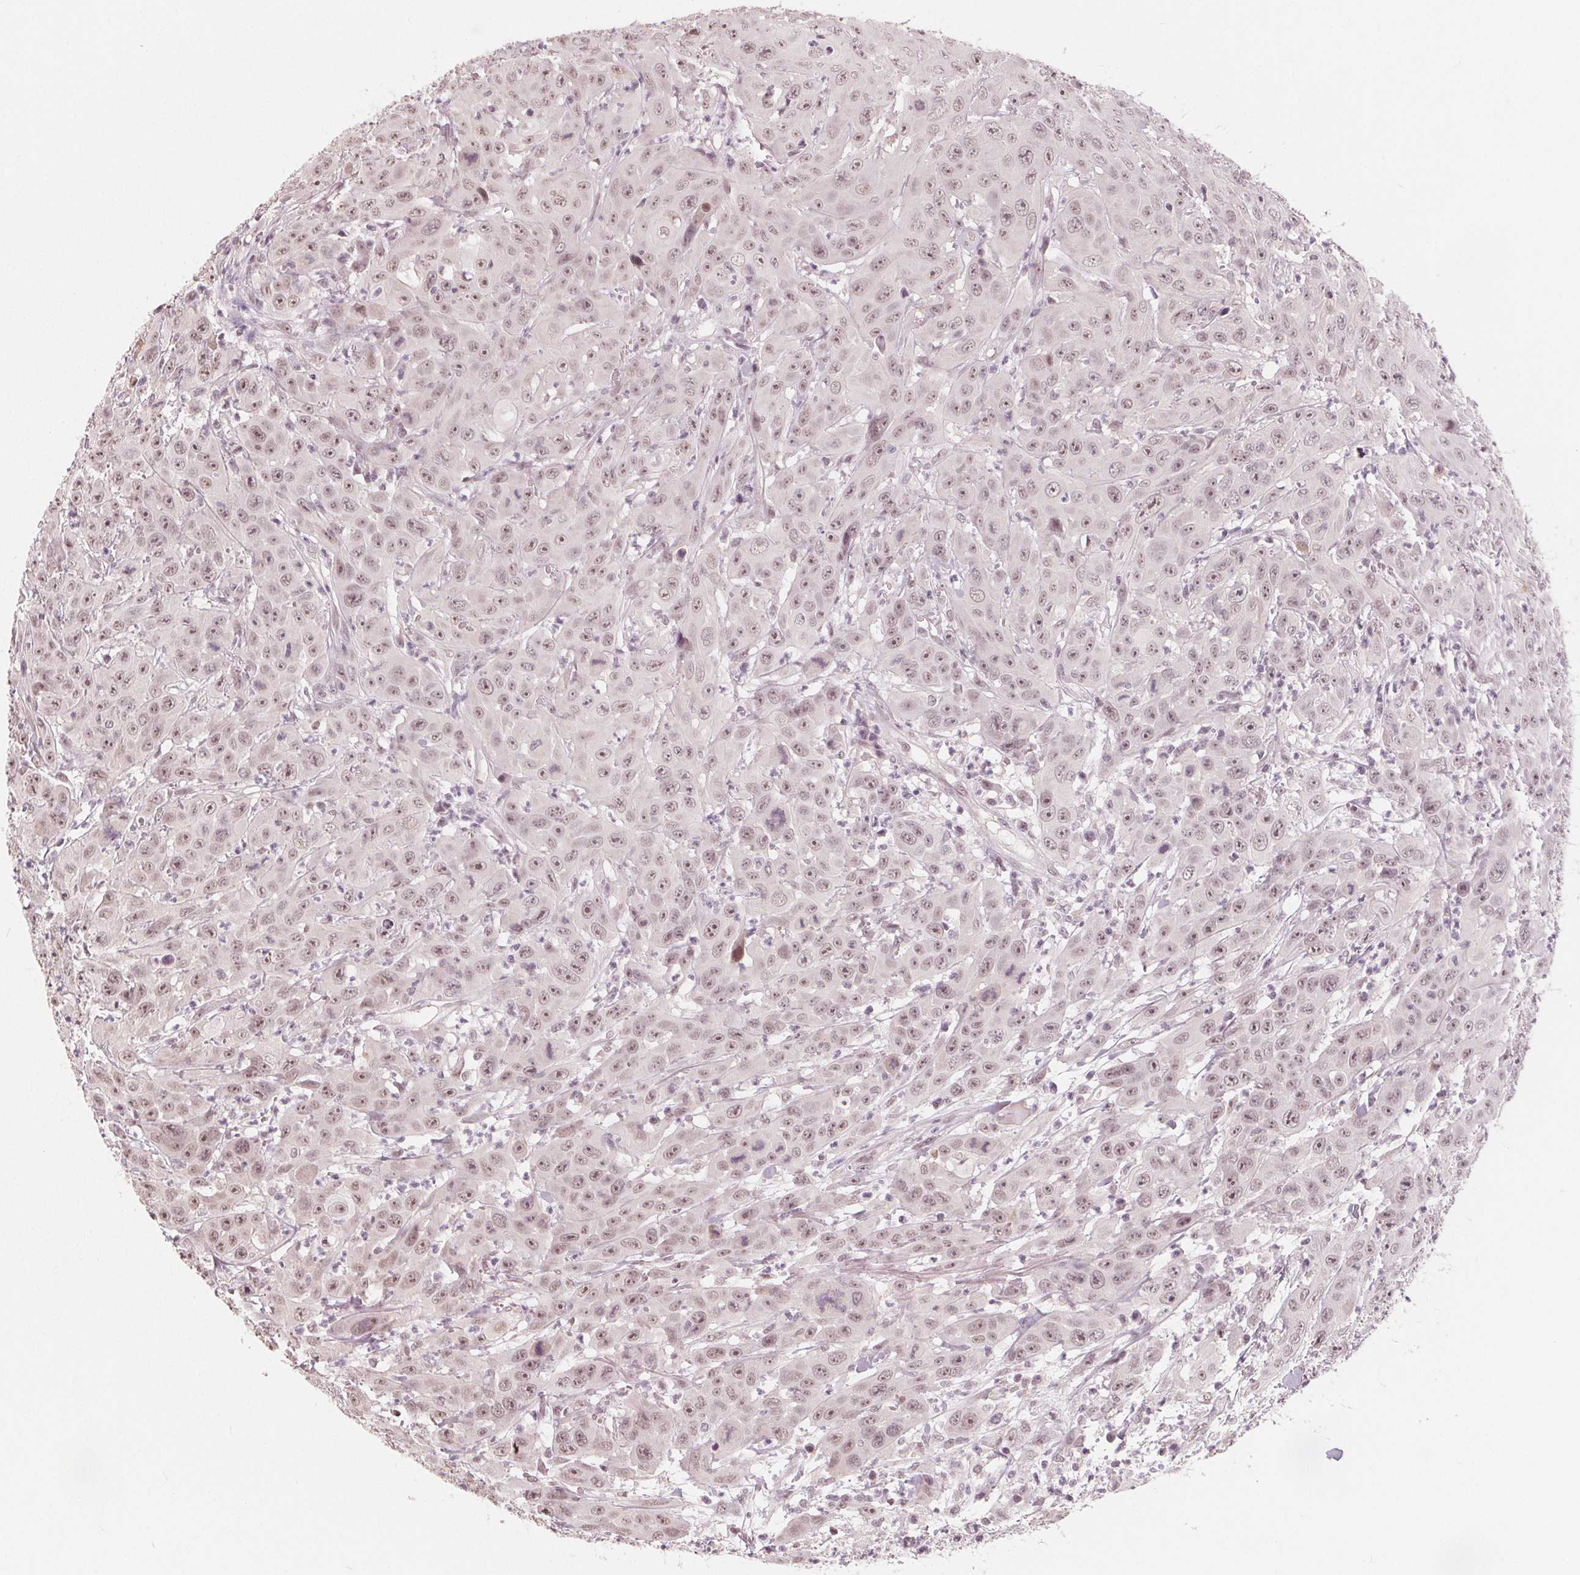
{"staining": {"intensity": "weak", "quantity": ">75%", "location": "nuclear"}, "tissue": "head and neck cancer", "cell_type": "Tumor cells", "image_type": "cancer", "snomed": [{"axis": "morphology", "description": "Squamous cell carcinoma, NOS"}, {"axis": "topography", "description": "Skin"}, {"axis": "topography", "description": "Head-Neck"}], "caption": "Head and neck squamous cell carcinoma stained for a protein reveals weak nuclear positivity in tumor cells. The staining was performed using DAB (3,3'-diaminobenzidine) to visualize the protein expression in brown, while the nuclei were stained in blue with hematoxylin (Magnification: 20x).", "gene": "NUP210L", "patient": {"sex": "male", "age": 80}}